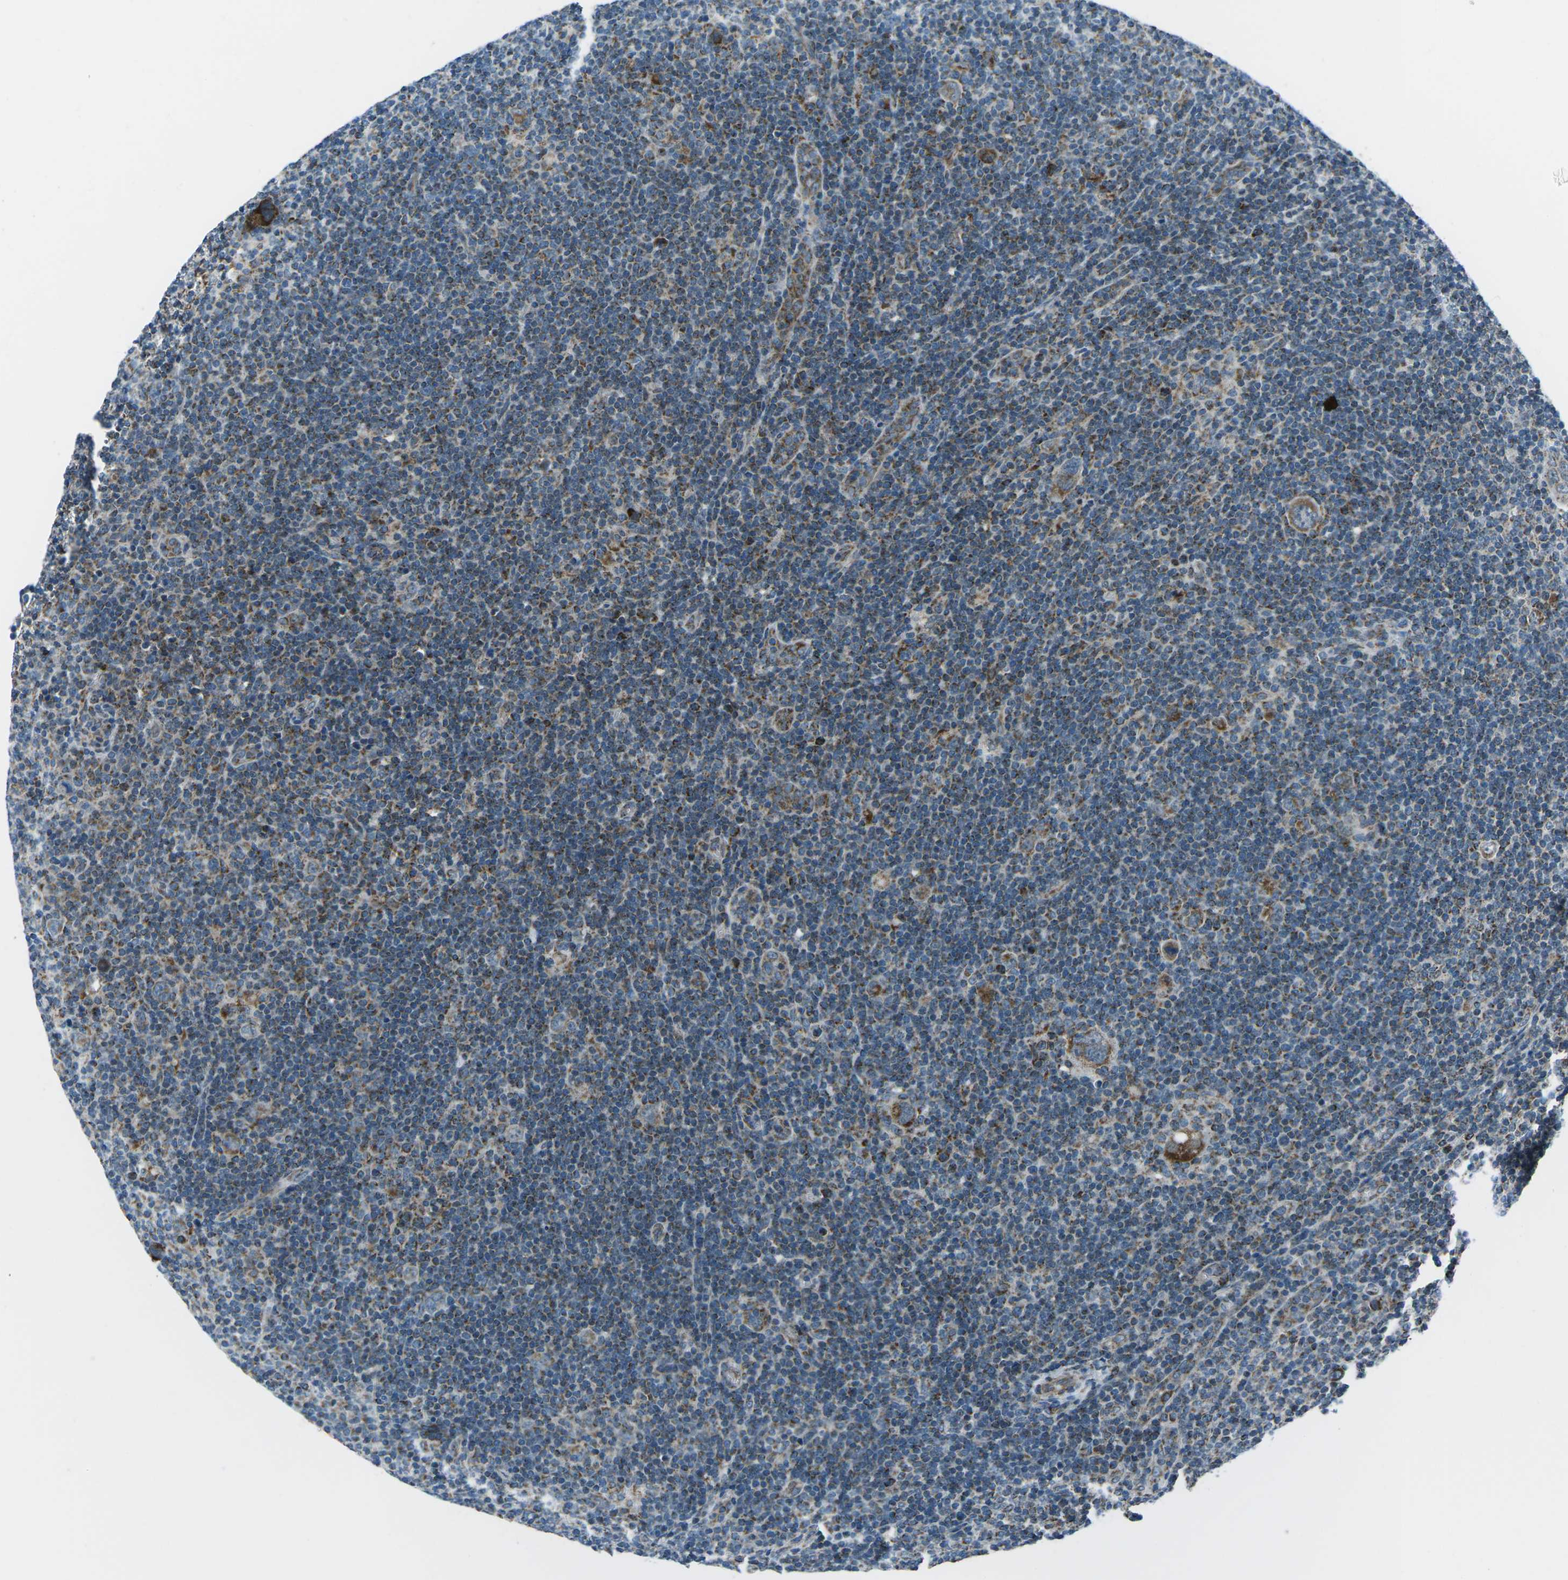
{"staining": {"intensity": "moderate", "quantity": "25%-75%", "location": "cytoplasmic/membranous"}, "tissue": "lymphoma", "cell_type": "Tumor cells", "image_type": "cancer", "snomed": [{"axis": "morphology", "description": "Hodgkin's disease, NOS"}, {"axis": "topography", "description": "Lymph node"}], "caption": "Immunohistochemistry histopathology image of human lymphoma stained for a protein (brown), which exhibits medium levels of moderate cytoplasmic/membranous staining in about 25%-75% of tumor cells.", "gene": "RFESD", "patient": {"sex": "female", "age": 57}}